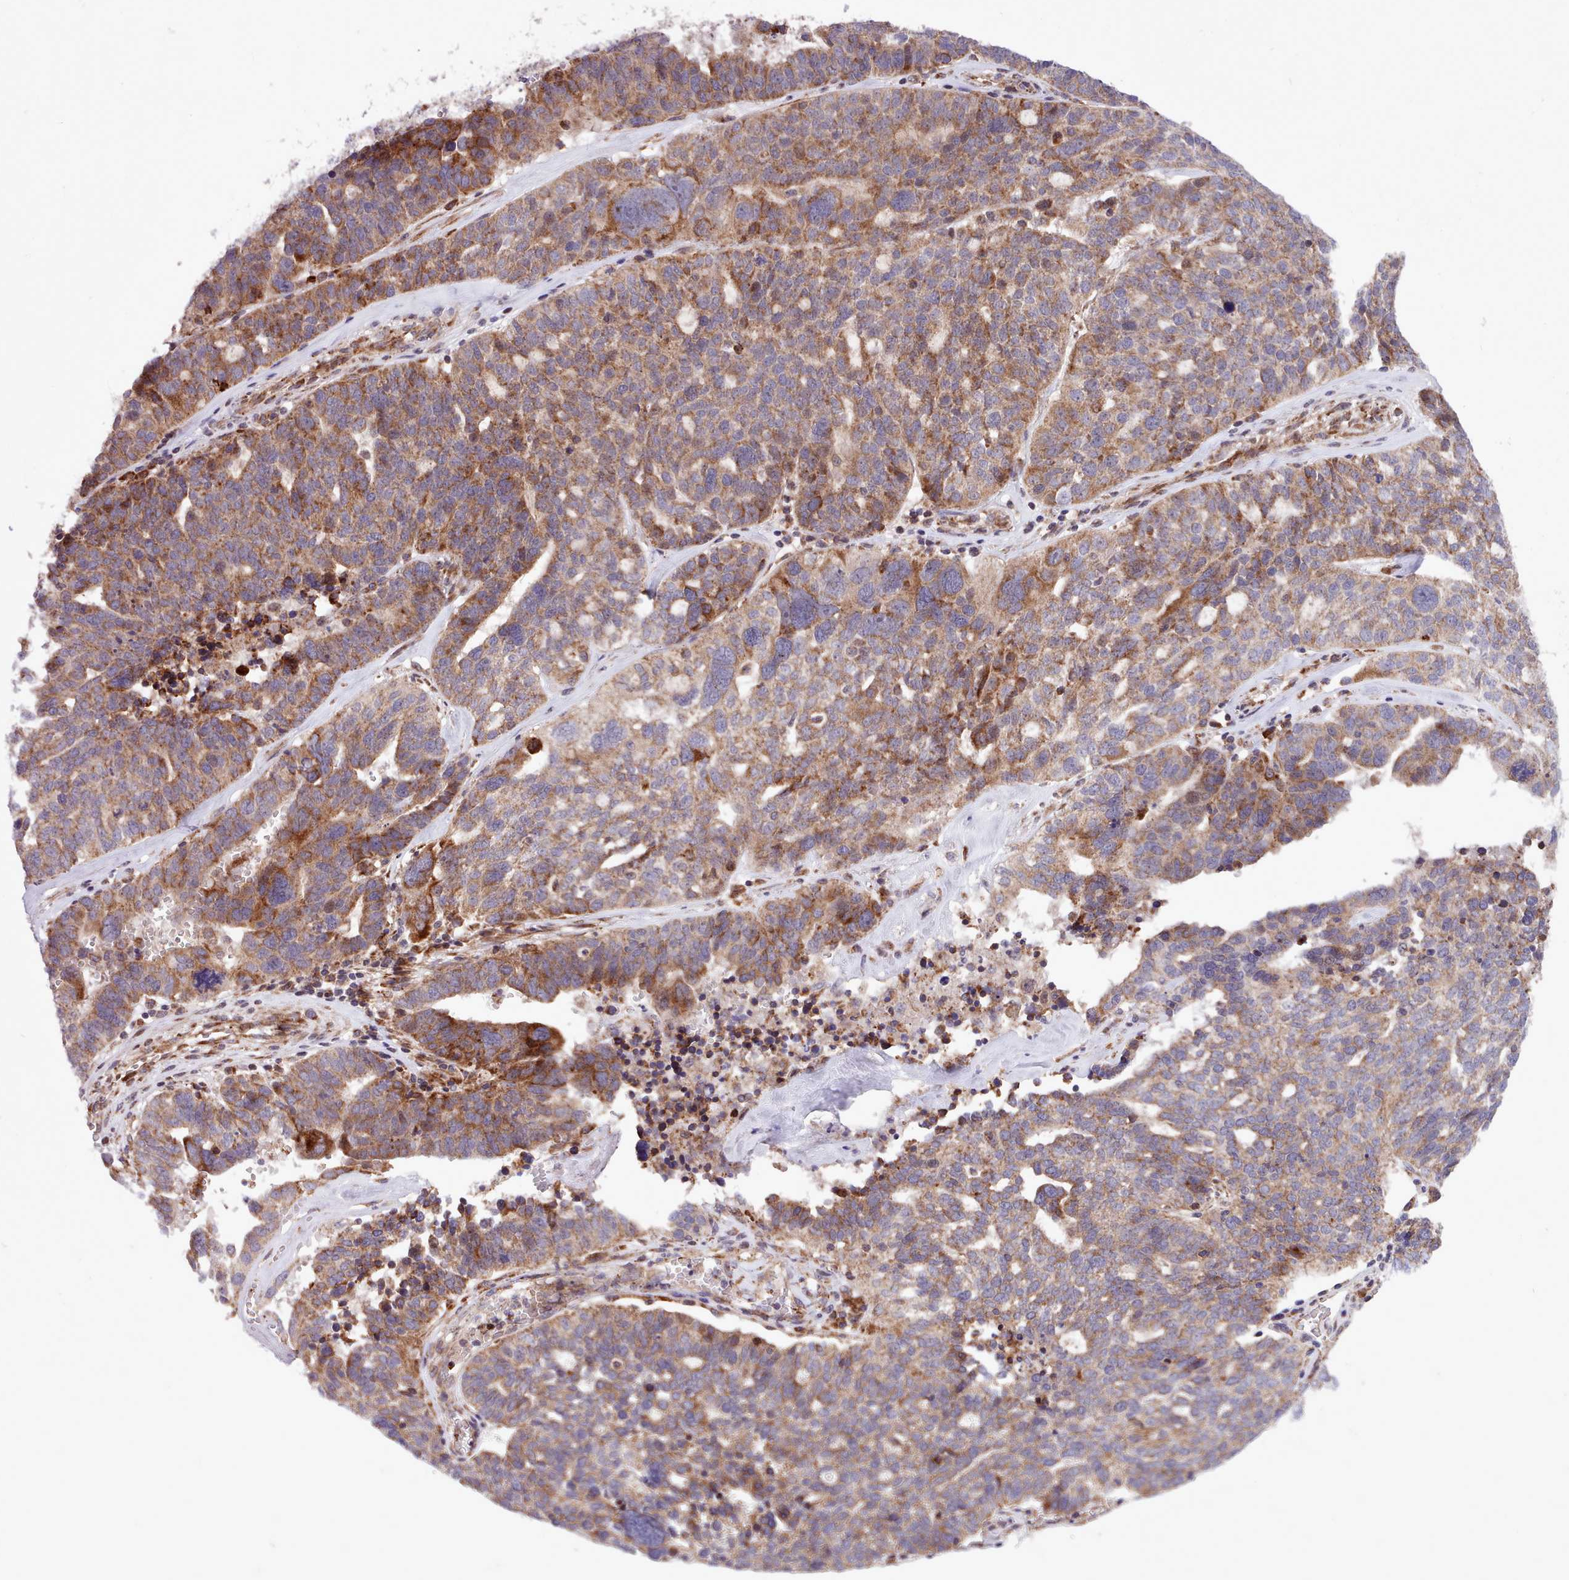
{"staining": {"intensity": "moderate", "quantity": ">75%", "location": "cytoplasmic/membranous"}, "tissue": "ovarian cancer", "cell_type": "Tumor cells", "image_type": "cancer", "snomed": [{"axis": "morphology", "description": "Cystadenocarcinoma, serous, NOS"}, {"axis": "topography", "description": "Ovary"}], "caption": "Serous cystadenocarcinoma (ovarian) tissue shows moderate cytoplasmic/membranous expression in about >75% of tumor cells", "gene": "TTLL3", "patient": {"sex": "female", "age": 59}}